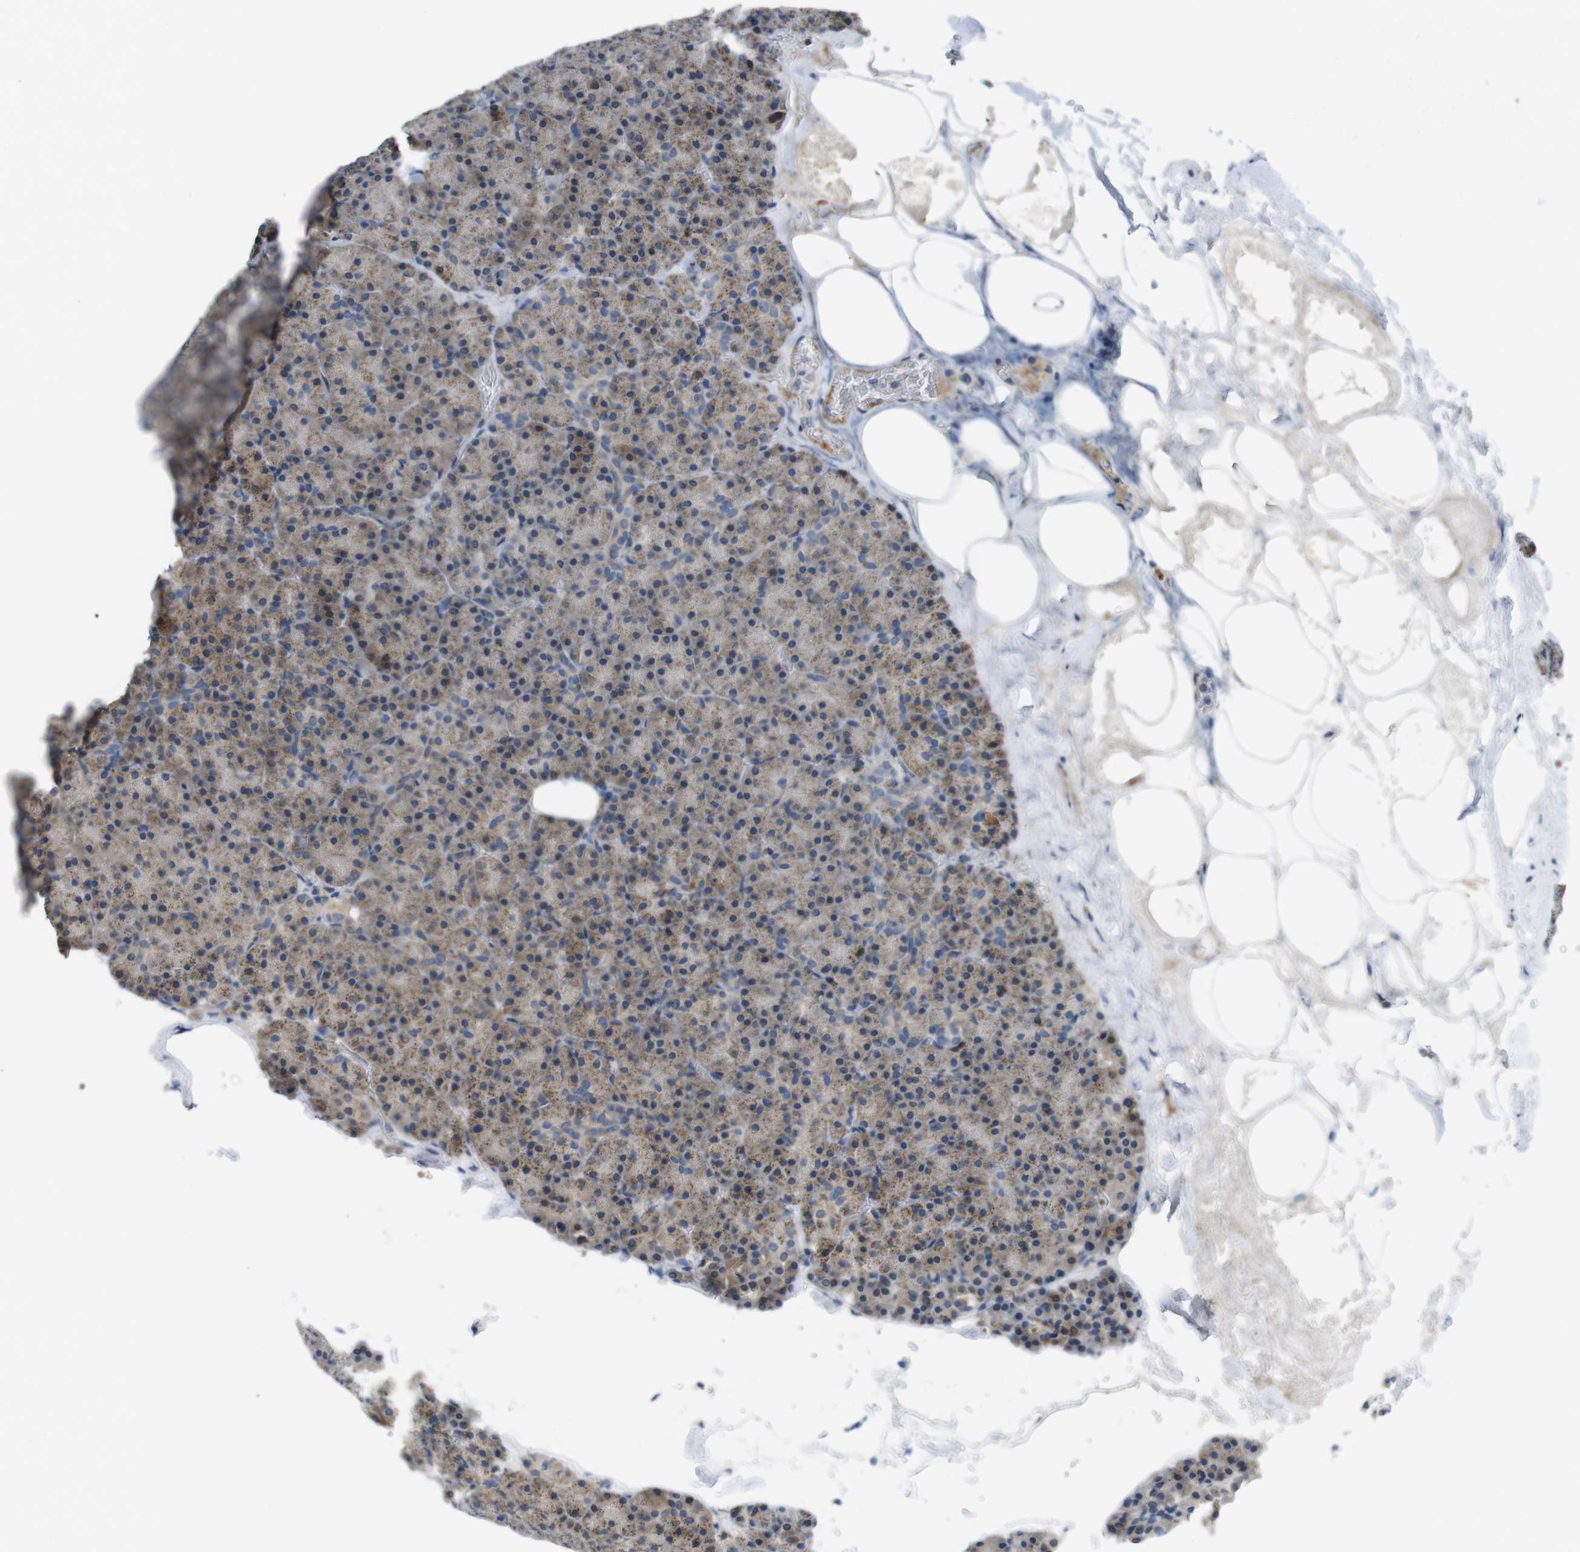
{"staining": {"intensity": "moderate", "quantity": ">75%", "location": "cytoplasmic/membranous"}, "tissue": "pancreas", "cell_type": "Exocrine glandular cells", "image_type": "normal", "snomed": [{"axis": "morphology", "description": "Normal tissue, NOS"}, {"axis": "topography", "description": "Pancreas"}], "caption": "Protein expression analysis of benign human pancreas reveals moderate cytoplasmic/membranous positivity in approximately >75% of exocrine glandular cells.", "gene": "MARCHF1", "patient": {"sex": "female", "age": 35}}